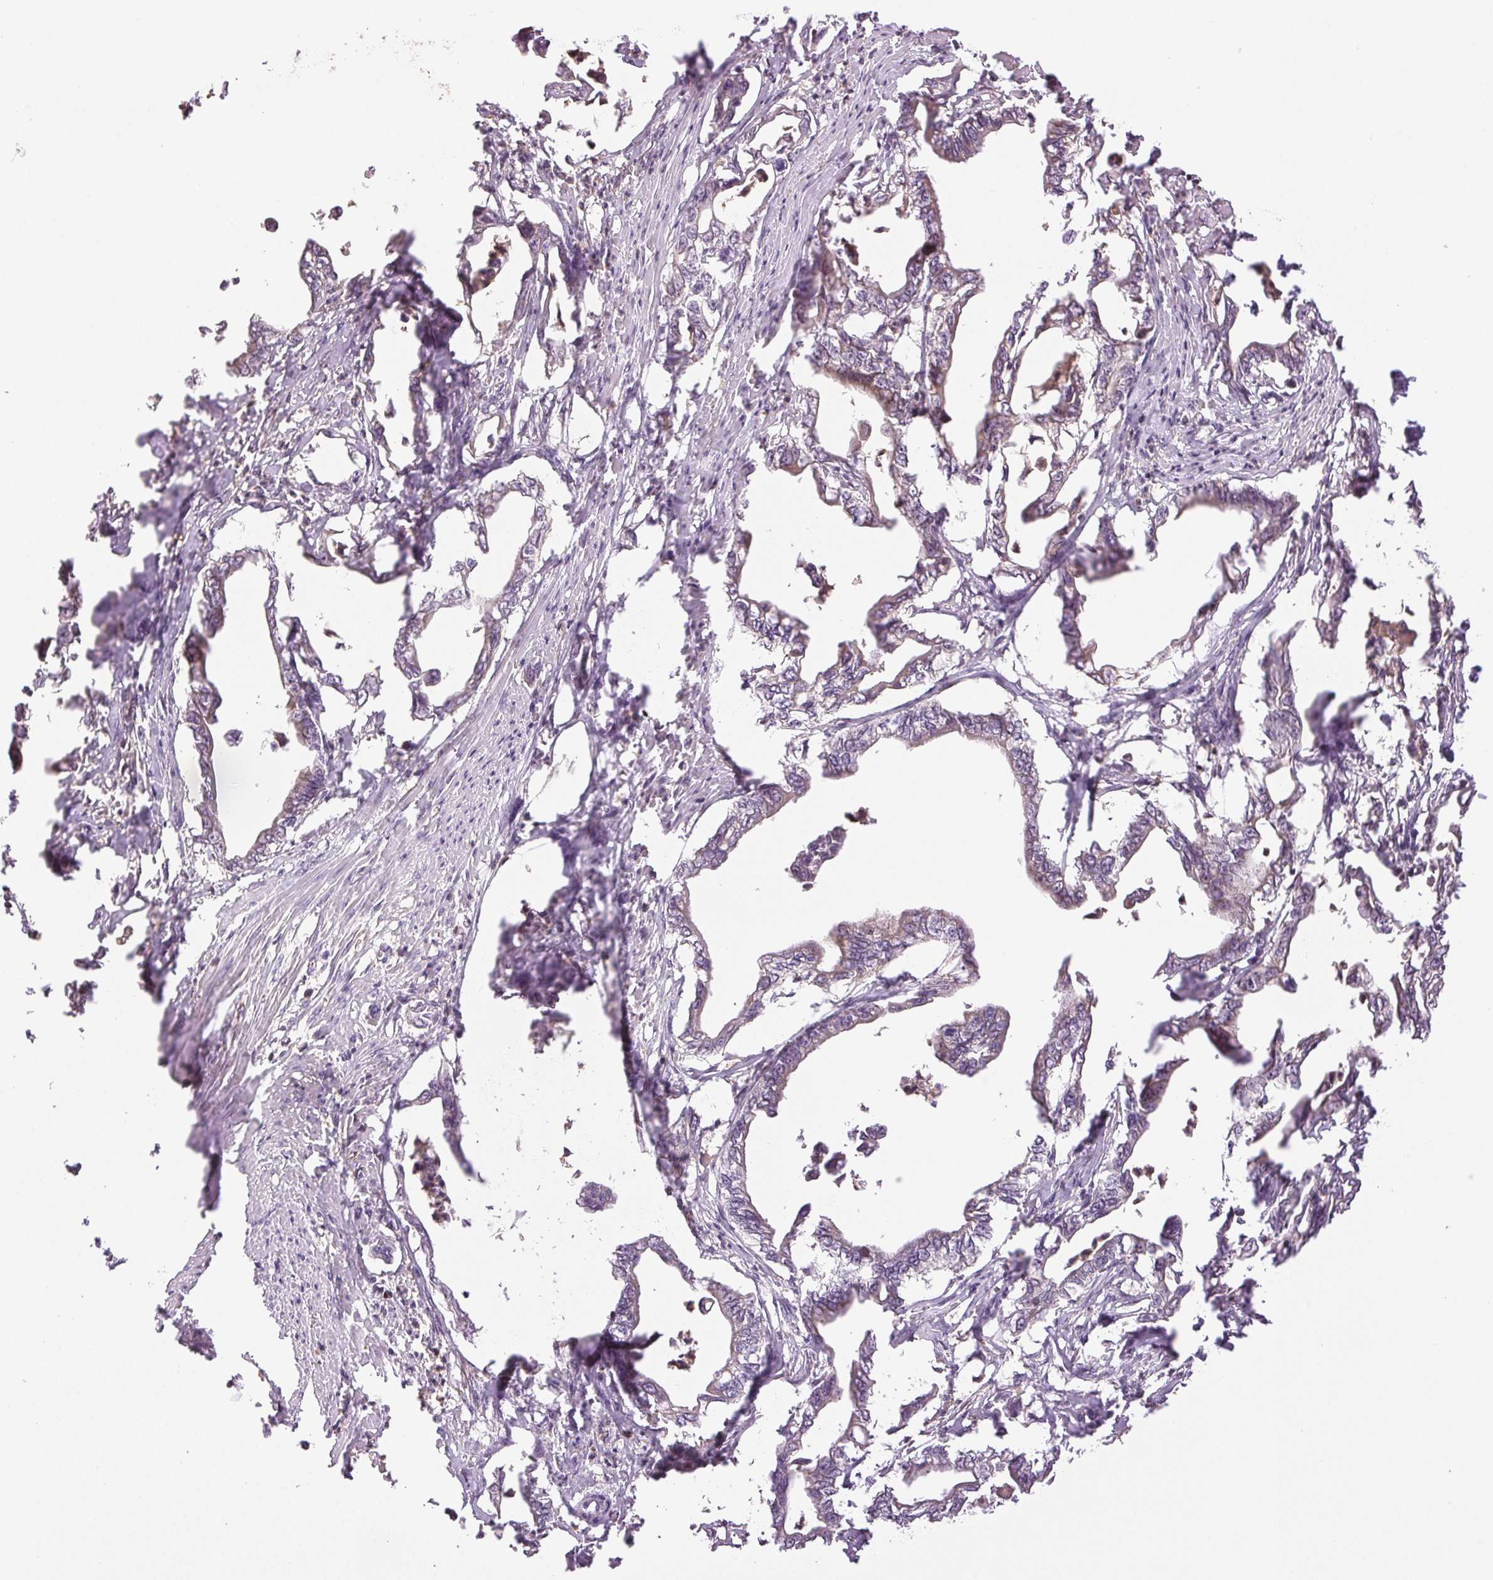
{"staining": {"intensity": "negative", "quantity": "none", "location": "none"}, "tissue": "pancreatic cancer", "cell_type": "Tumor cells", "image_type": "cancer", "snomed": [{"axis": "morphology", "description": "Adenocarcinoma, NOS"}, {"axis": "topography", "description": "Pancreas"}], "caption": "This is an immunohistochemistry micrograph of pancreatic cancer (adenocarcinoma). There is no positivity in tumor cells.", "gene": "TMEM253", "patient": {"sex": "male", "age": 61}}